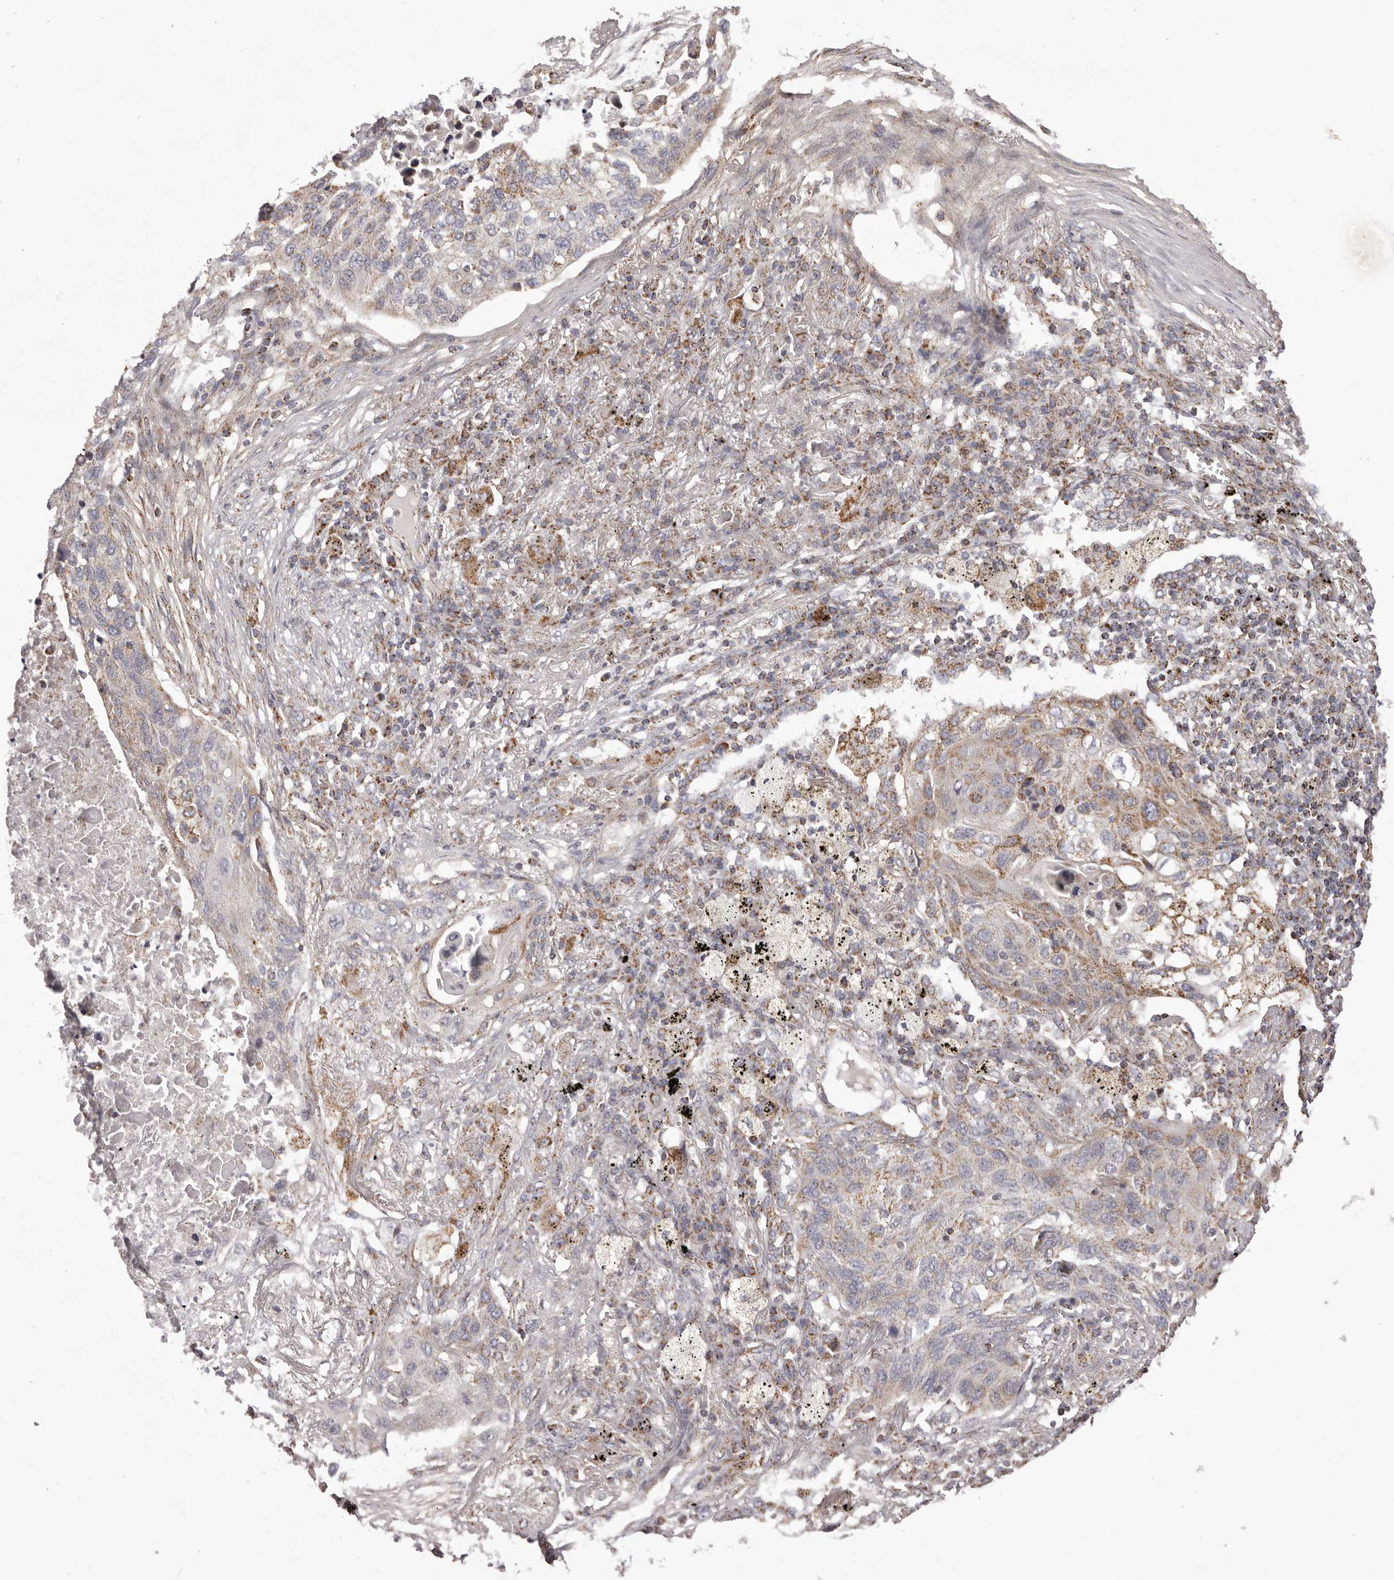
{"staining": {"intensity": "weak", "quantity": "<25%", "location": "cytoplasmic/membranous"}, "tissue": "lung cancer", "cell_type": "Tumor cells", "image_type": "cancer", "snomed": [{"axis": "morphology", "description": "Squamous cell carcinoma, NOS"}, {"axis": "topography", "description": "Lung"}], "caption": "High magnification brightfield microscopy of lung cancer (squamous cell carcinoma) stained with DAB (brown) and counterstained with hematoxylin (blue): tumor cells show no significant staining. The staining was performed using DAB (3,3'-diaminobenzidine) to visualize the protein expression in brown, while the nuclei were stained in blue with hematoxylin (Magnification: 20x).", "gene": "CHRM2", "patient": {"sex": "female", "age": 63}}